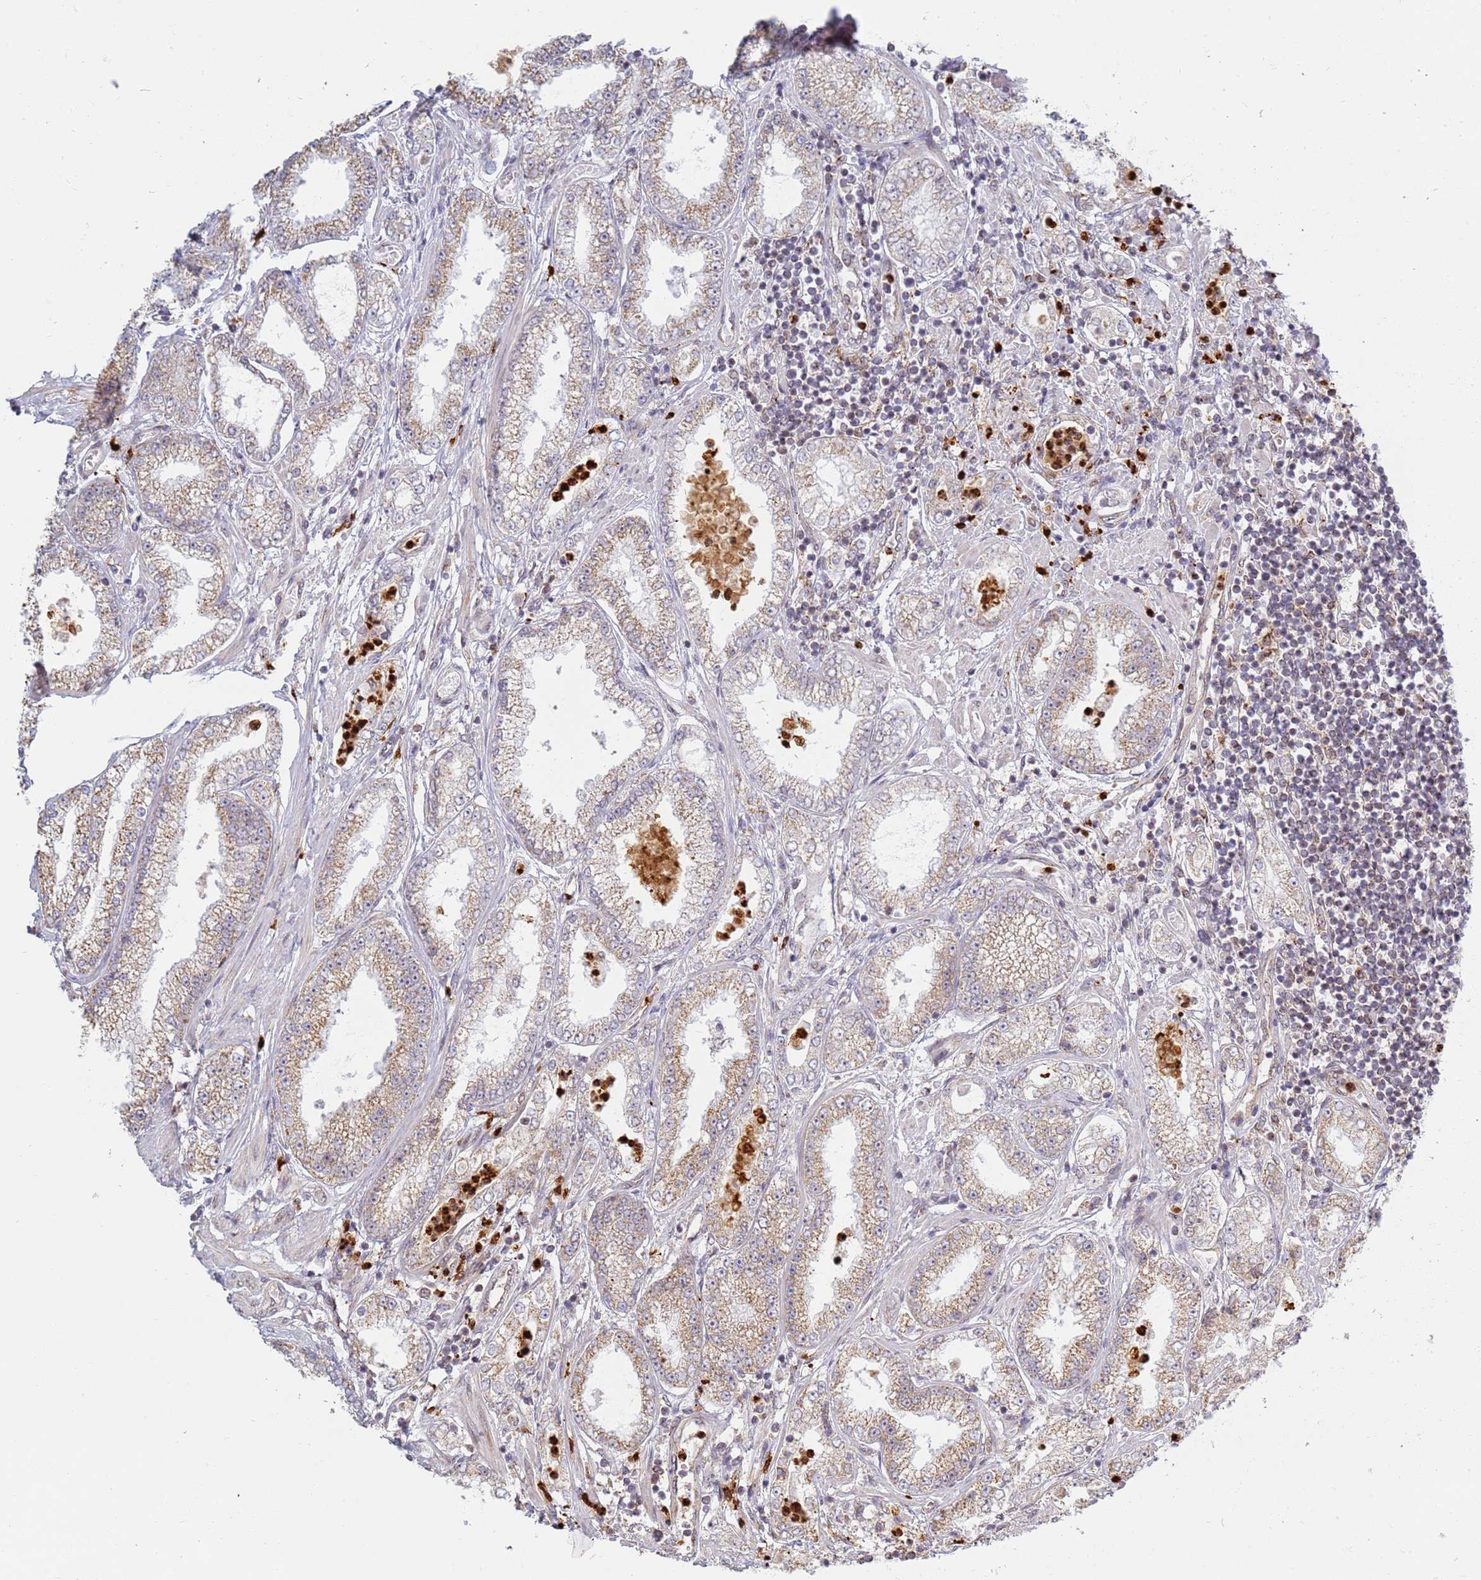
{"staining": {"intensity": "moderate", "quantity": ">75%", "location": "cytoplasmic/membranous"}, "tissue": "prostate cancer", "cell_type": "Tumor cells", "image_type": "cancer", "snomed": [{"axis": "morphology", "description": "Adenocarcinoma, High grade"}, {"axis": "topography", "description": "Prostate"}], "caption": "Protein expression analysis of prostate cancer (adenocarcinoma (high-grade)) exhibits moderate cytoplasmic/membranous positivity in approximately >75% of tumor cells.", "gene": "CEP170", "patient": {"sex": "male", "age": 69}}